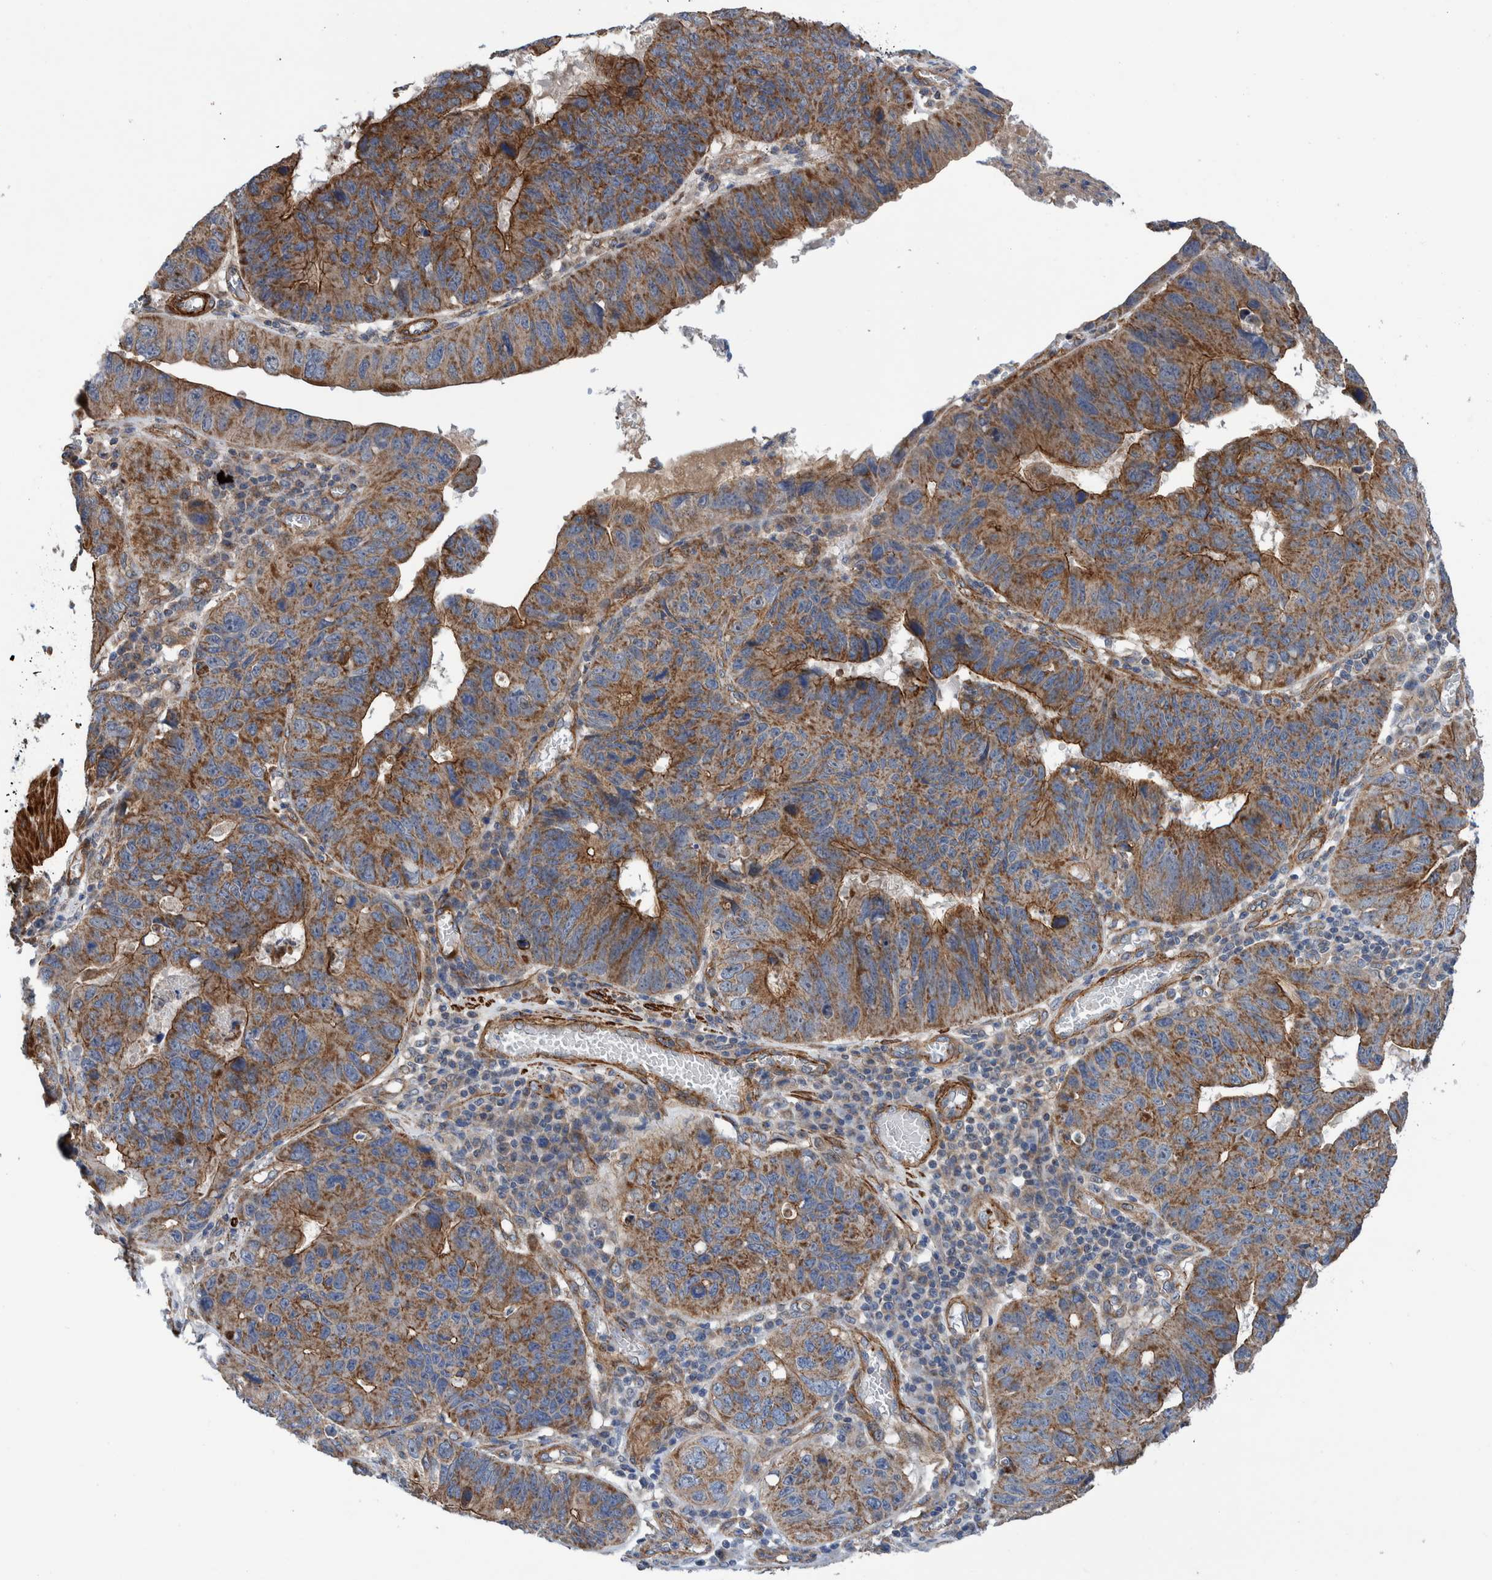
{"staining": {"intensity": "moderate", "quantity": ">75%", "location": "cytoplasmic/membranous"}, "tissue": "stomach cancer", "cell_type": "Tumor cells", "image_type": "cancer", "snomed": [{"axis": "morphology", "description": "Adenocarcinoma, NOS"}, {"axis": "topography", "description": "Stomach"}], "caption": "Brown immunohistochemical staining in human stomach cancer (adenocarcinoma) displays moderate cytoplasmic/membranous staining in approximately >75% of tumor cells.", "gene": "SLC25A10", "patient": {"sex": "male", "age": 59}}